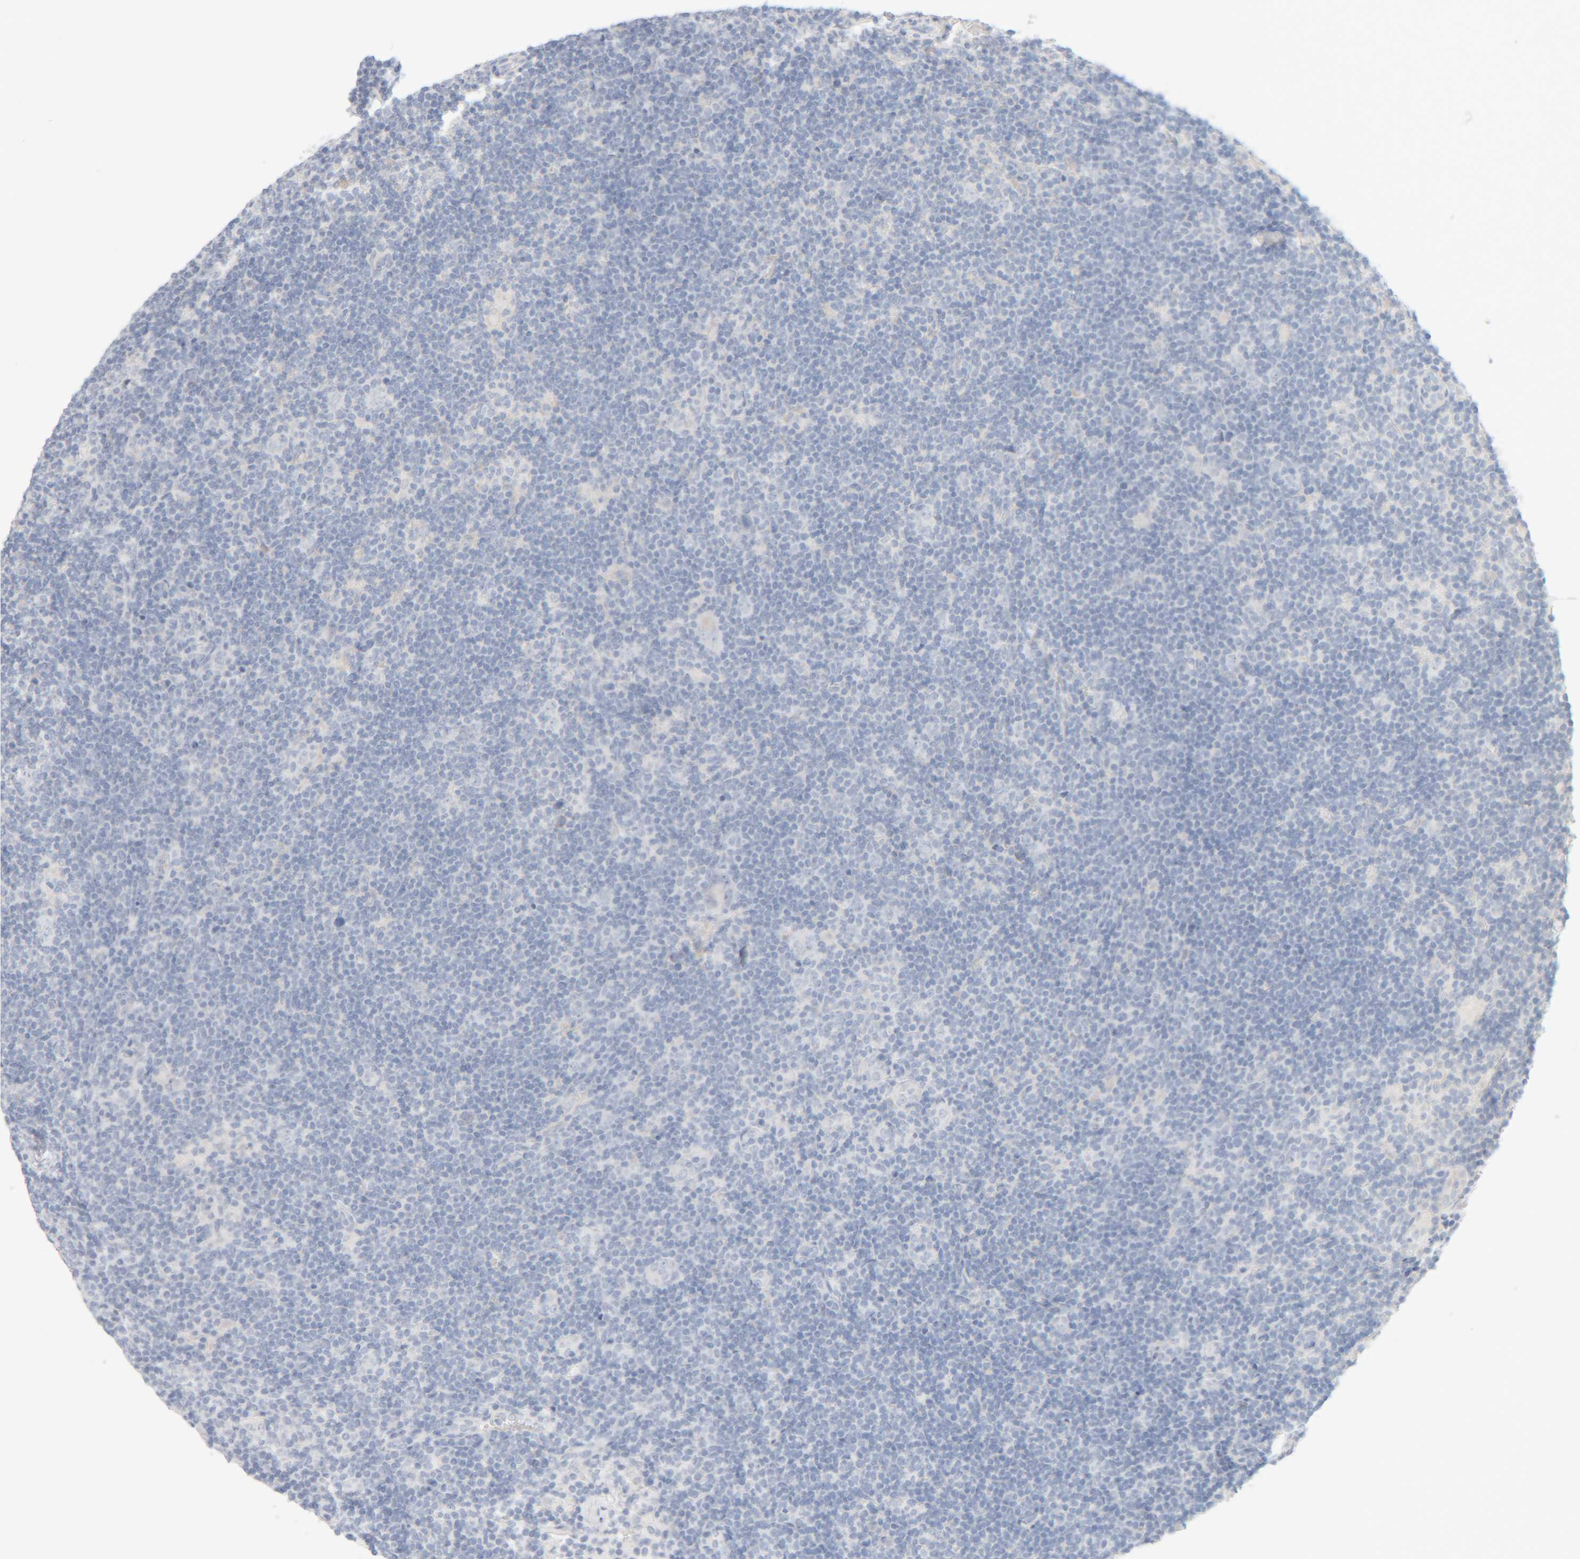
{"staining": {"intensity": "negative", "quantity": "none", "location": "none"}, "tissue": "lymphoma", "cell_type": "Tumor cells", "image_type": "cancer", "snomed": [{"axis": "morphology", "description": "Hodgkin's disease, NOS"}, {"axis": "topography", "description": "Lymph node"}], "caption": "High power microscopy micrograph of an IHC histopathology image of Hodgkin's disease, revealing no significant positivity in tumor cells.", "gene": "RIDA", "patient": {"sex": "female", "age": 57}}